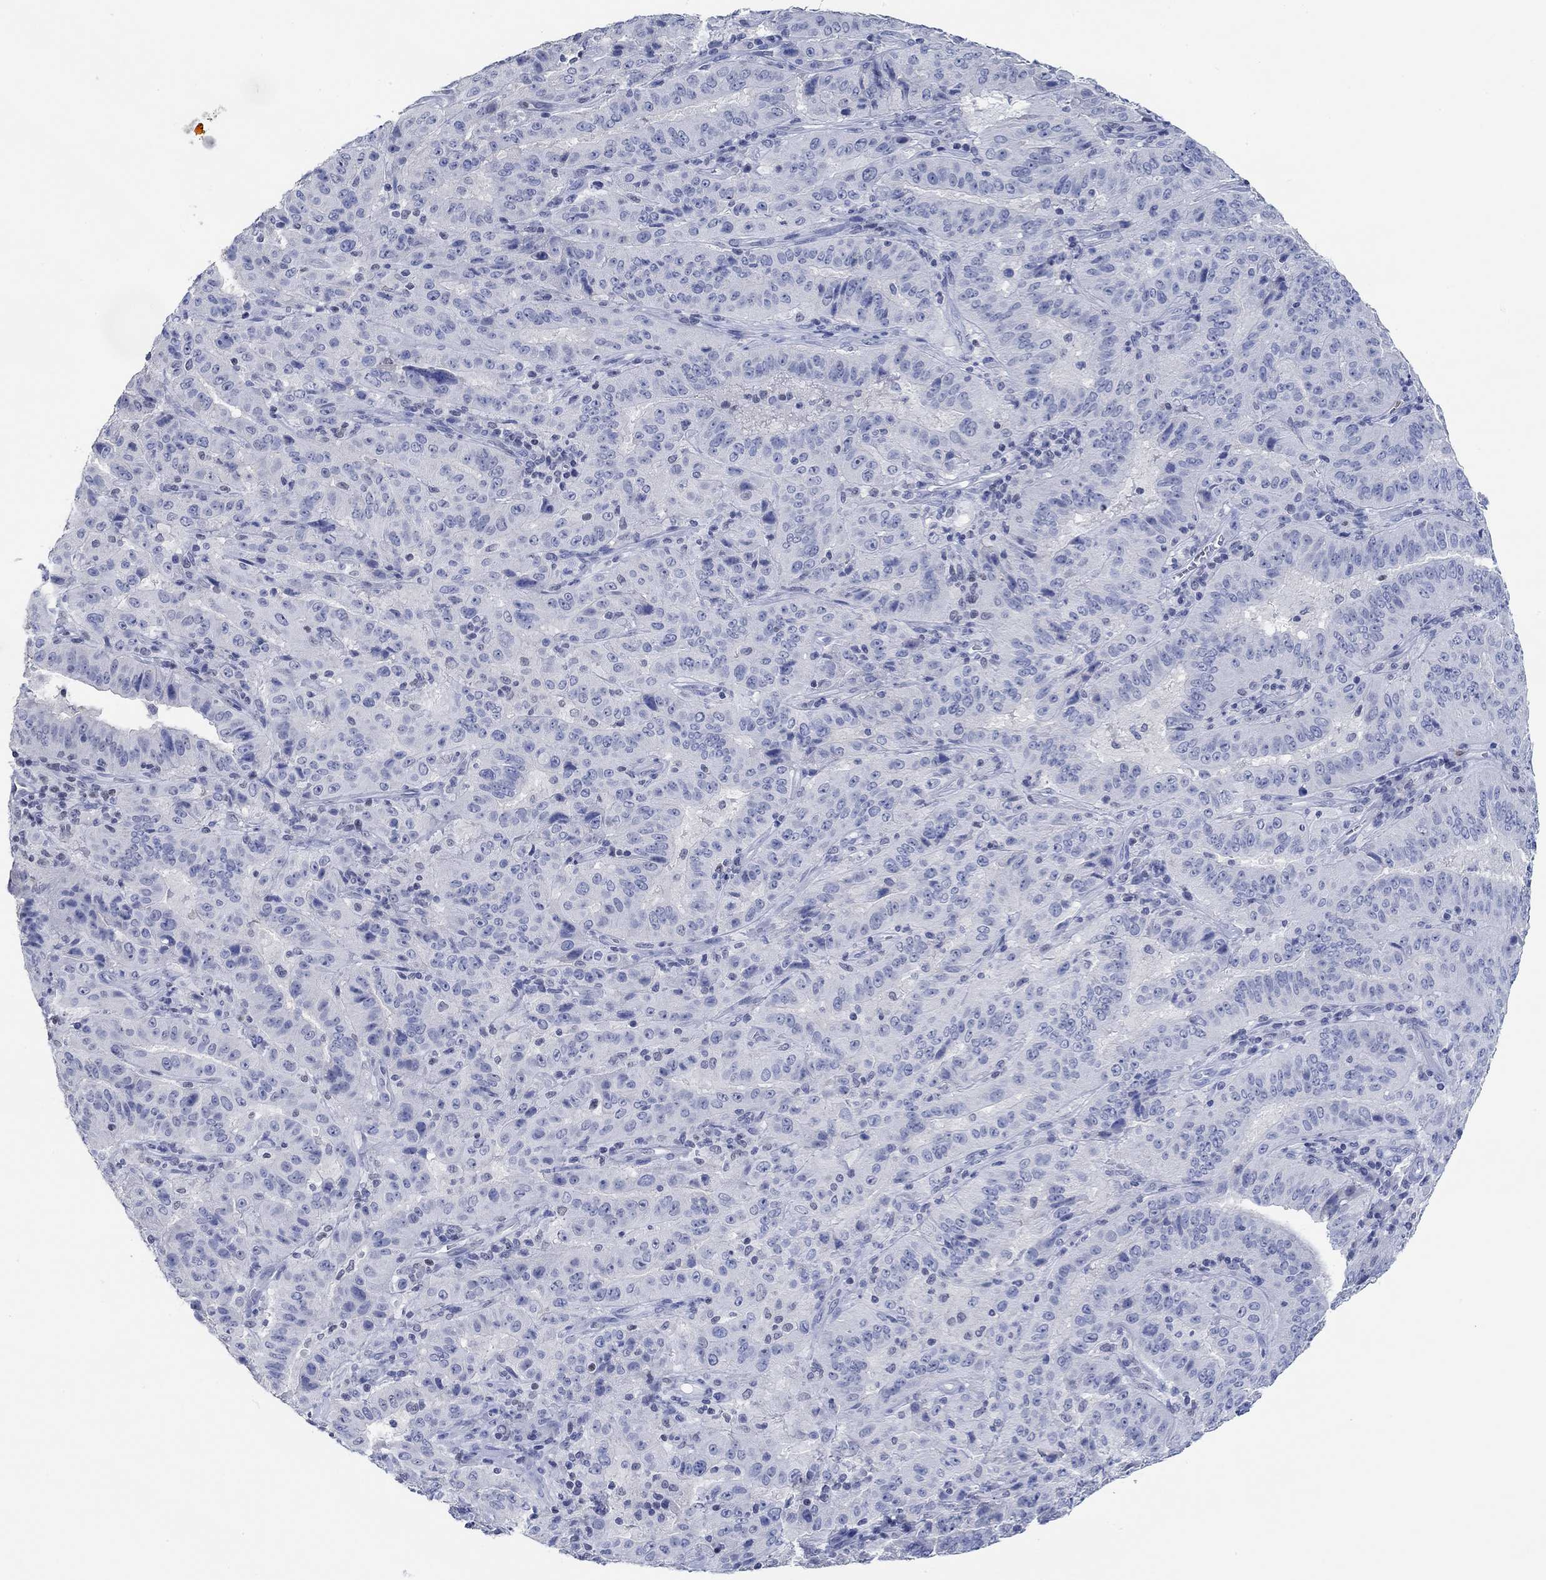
{"staining": {"intensity": "negative", "quantity": "none", "location": "none"}, "tissue": "pancreatic cancer", "cell_type": "Tumor cells", "image_type": "cancer", "snomed": [{"axis": "morphology", "description": "Adenocarcinoma, NOS"}, {"axis": "topography", "description": "Pancreas"}], "caption": "IHC of human pancreatic cancer (adenocarcinoma) demonstrates no staining in tumor cells.", "gene": "PPP1R17", "patient": {"sex": "male", "age": 63}}